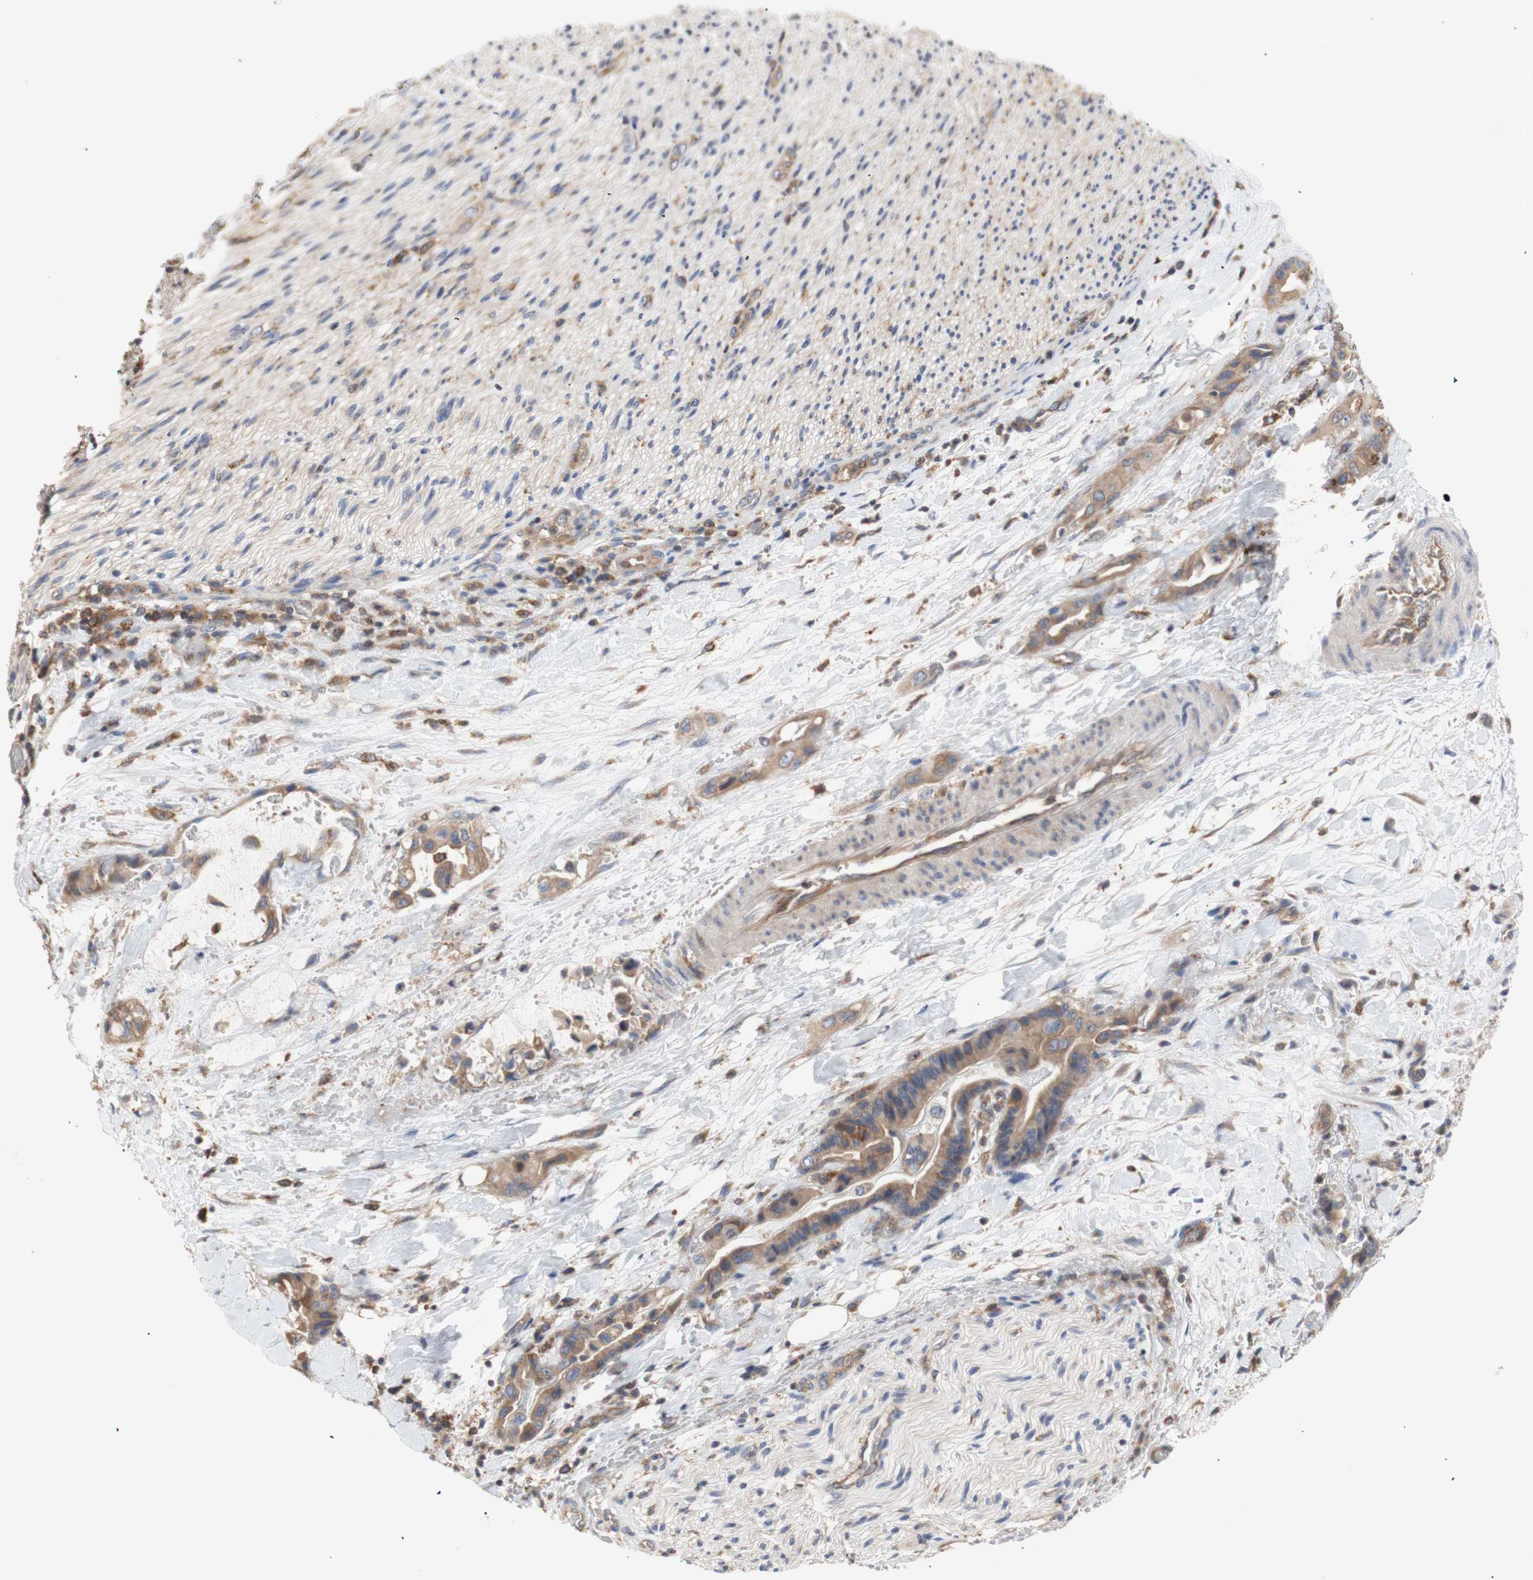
{"staining": {"intensity": "moderate", "quantity": ">75%", "location": "cytoplasmic/membranous"}, "tissue": "liver cancer", "cell_type": "Tumor cells", "image_type": "cancer", "snomed": [{"axis": "morphology", "description": "Cholangiocarcinoma"}, {"axis": "topography", "description": "Liver"}], "caption": "Immunohistochemistry (IHC) of human liver cancer shows medium levels of moderate cytoplasmic/membranous positivity in approximately >75% of tumor cells.", "gene": "IKBKG", "patient": {"sex": "female", "age": 61}}